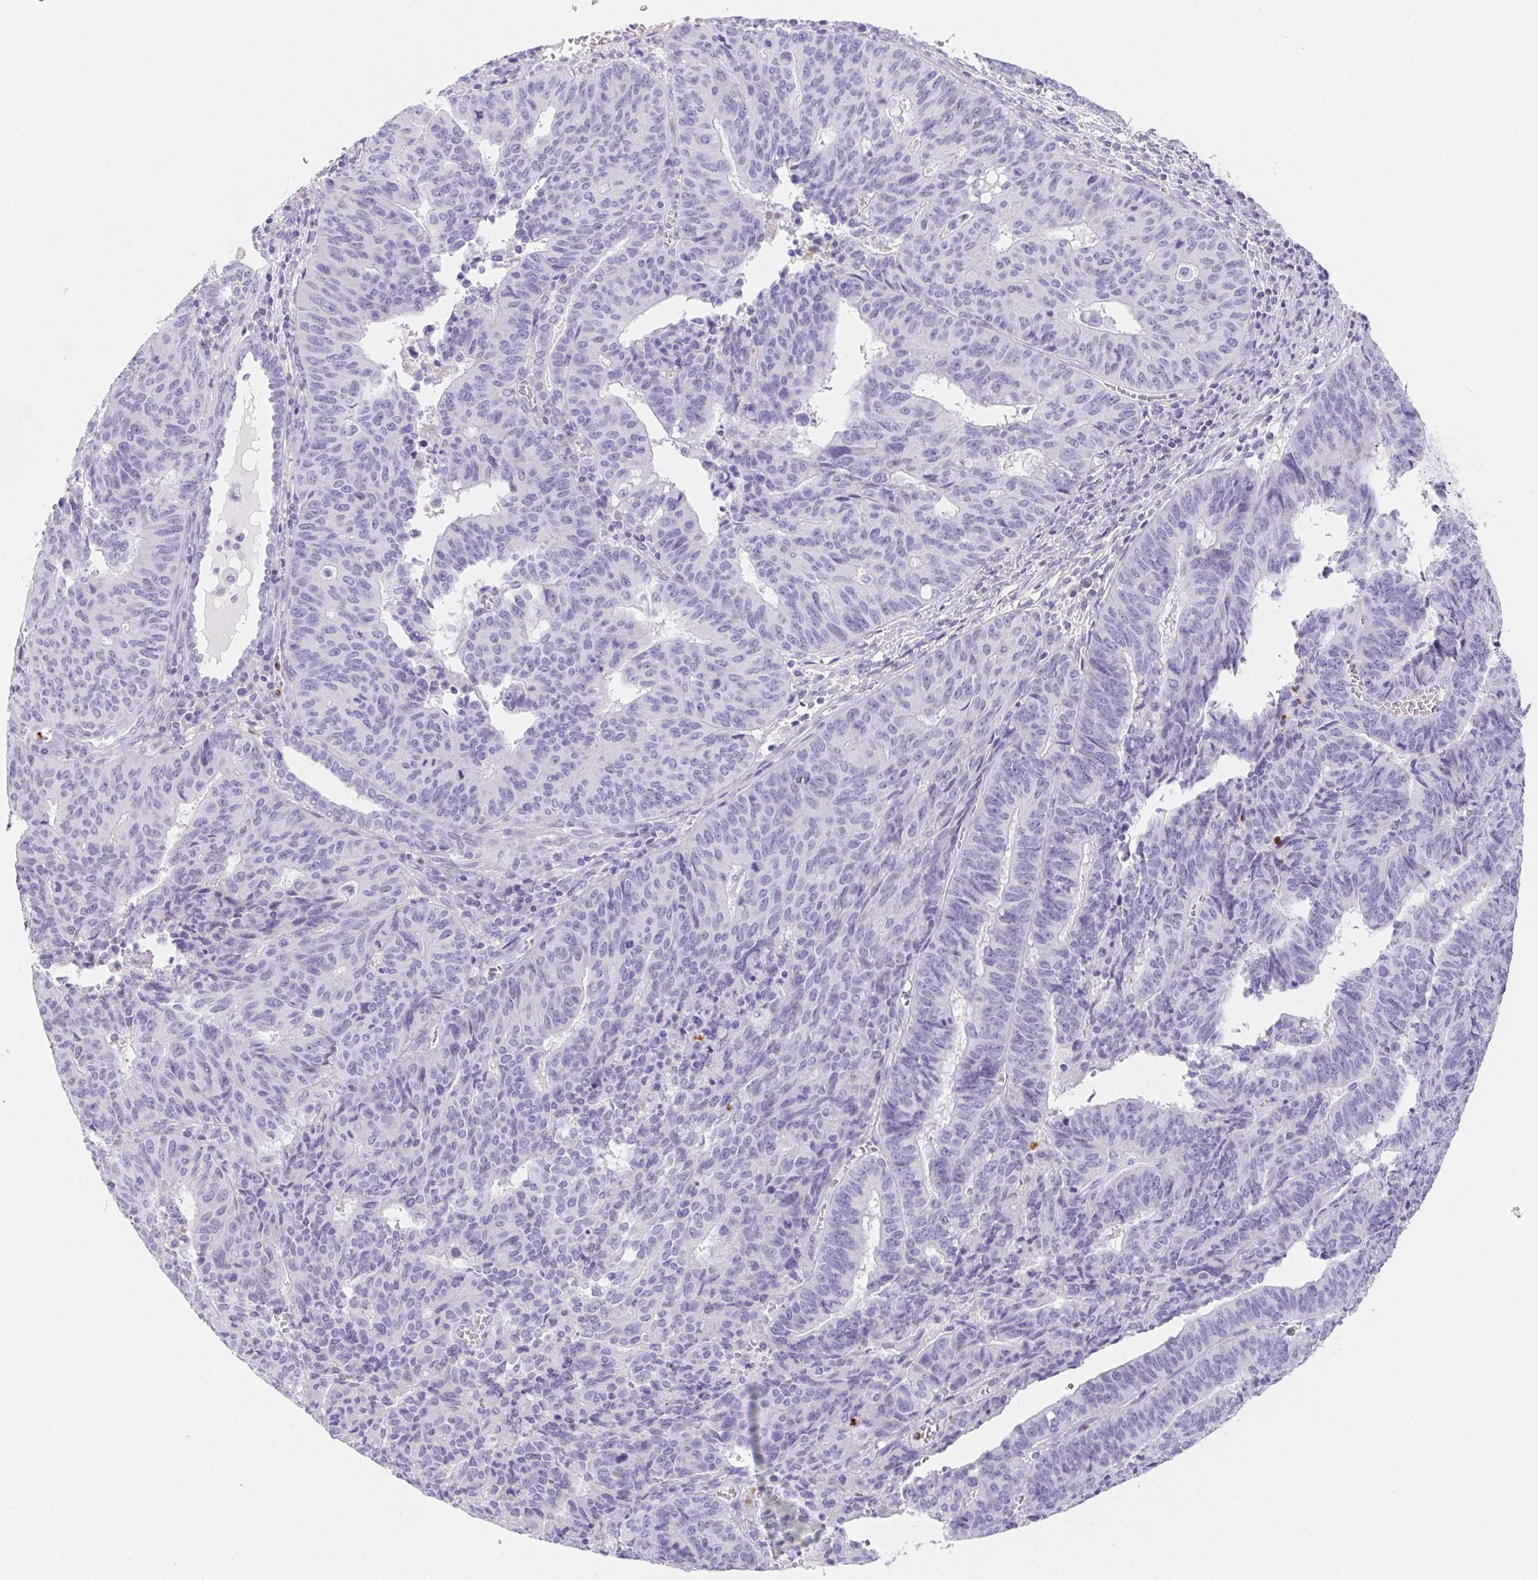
{"staining": {"intensity": "negative", "quantity": "none", "location": "none"}, "tissue": "endometrial cancer", "cell_type": "Tumor cells", "image_type": "cancer", "snomed": [{"axis": "morphology", "description": "Adenocarcinoma, NOS"}, {"axis": "topography", "description": "Endometrium"}], "caption": "Human adenocarcinoma (endometrial) stained for a protein using immunohistochemistry reveals no staining in tumor cells.", "gene": "ITIH2", "patient": {"sex": "female", "age": 65}}